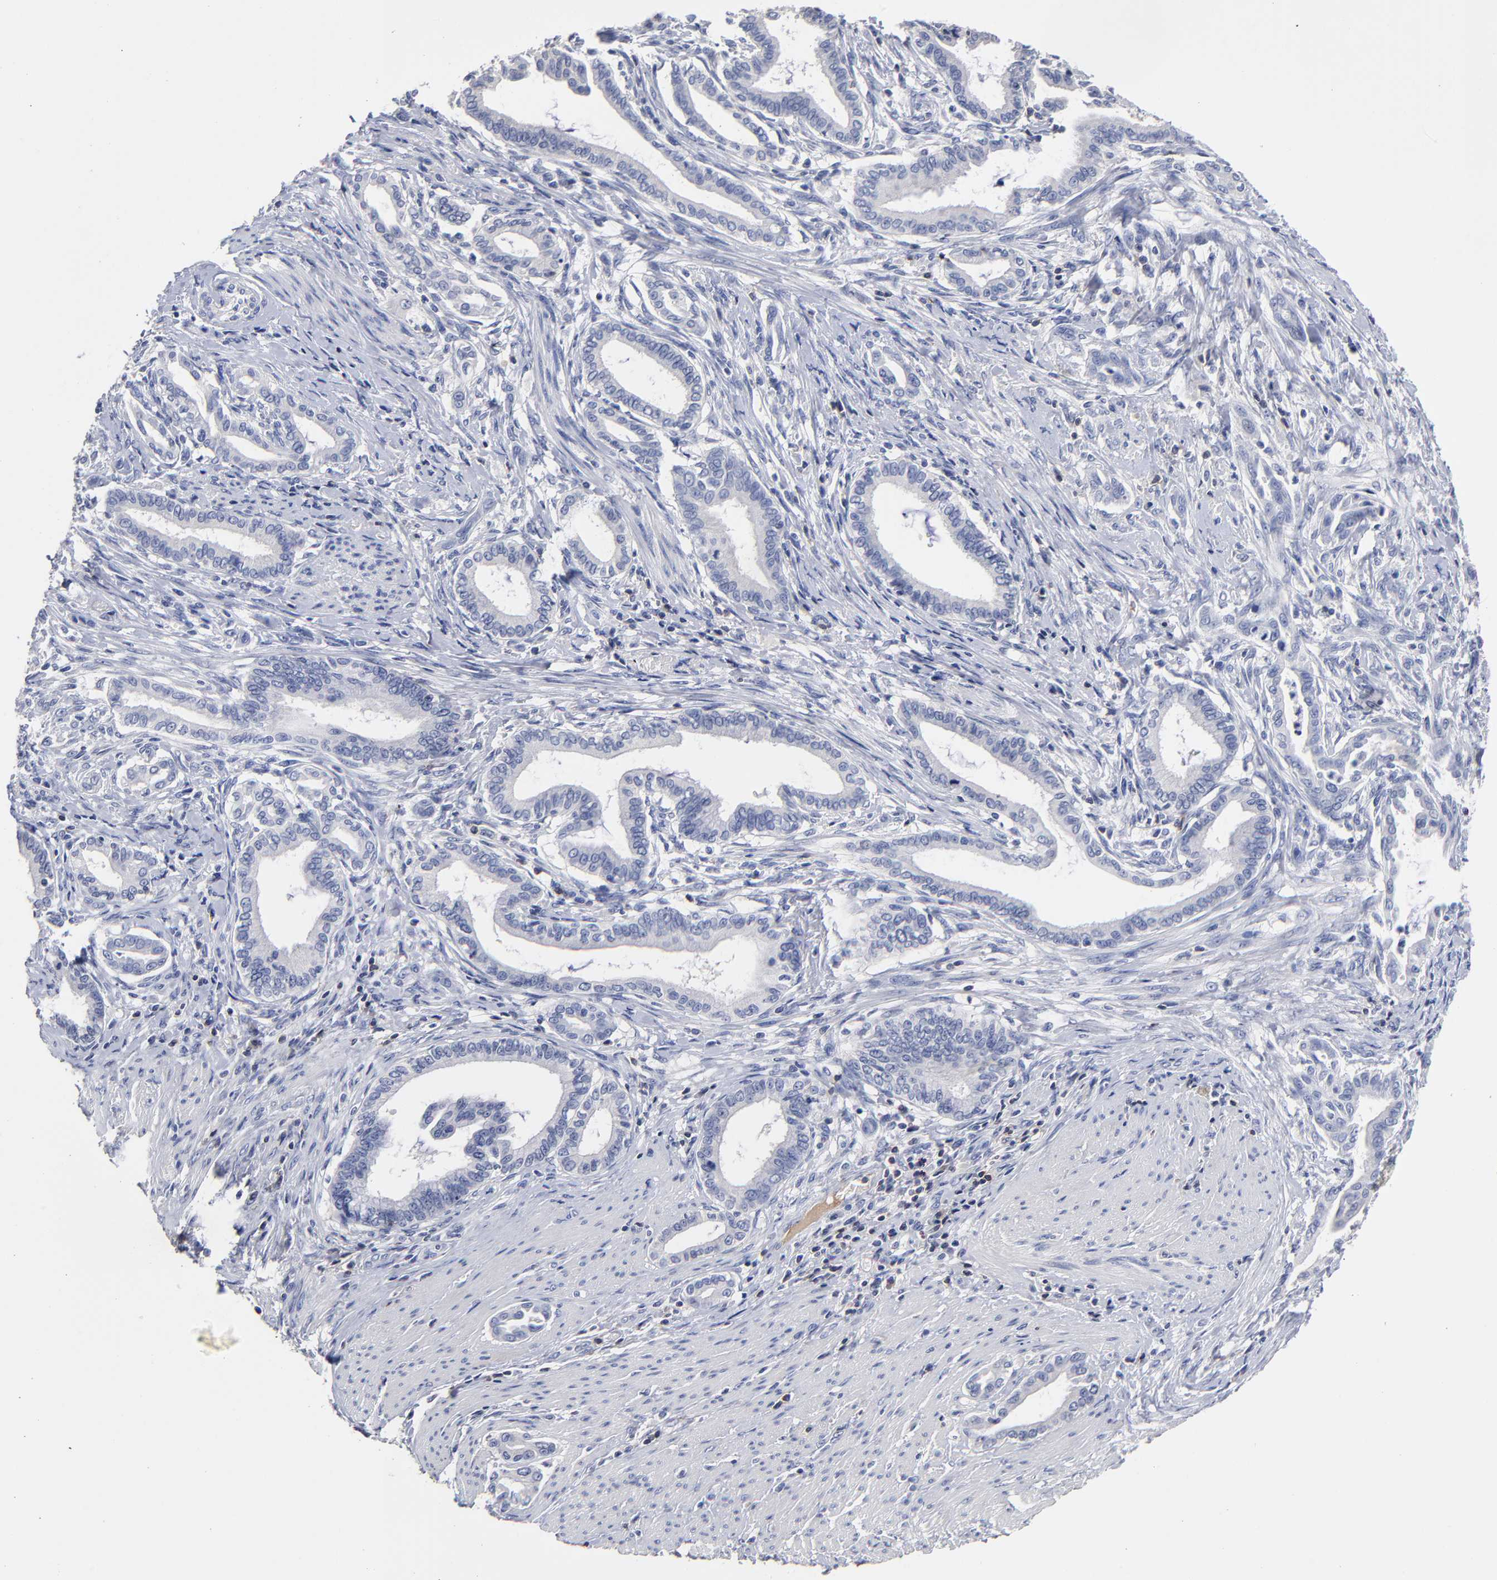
{"staining": {"intensity": "negative", "quantity": "none", "location": "none"}, "tissue": "pancreatic cancer", "cell_type": "Tumor cells", "image_type": "cancer", "snomed": [{"axis": "morphology", "description": "Adenocarcinoma, NOS"}, {"axis": "topography", "description": "Pancreas"}], "caption": "A photomicrograph of pancreatic cancer stained for a protein demonstrates no brown staining in tumor cells. Nuclei are stained in blue.", "gene": "TRAT1", "patient": {"sex": "female", "age": 64}}